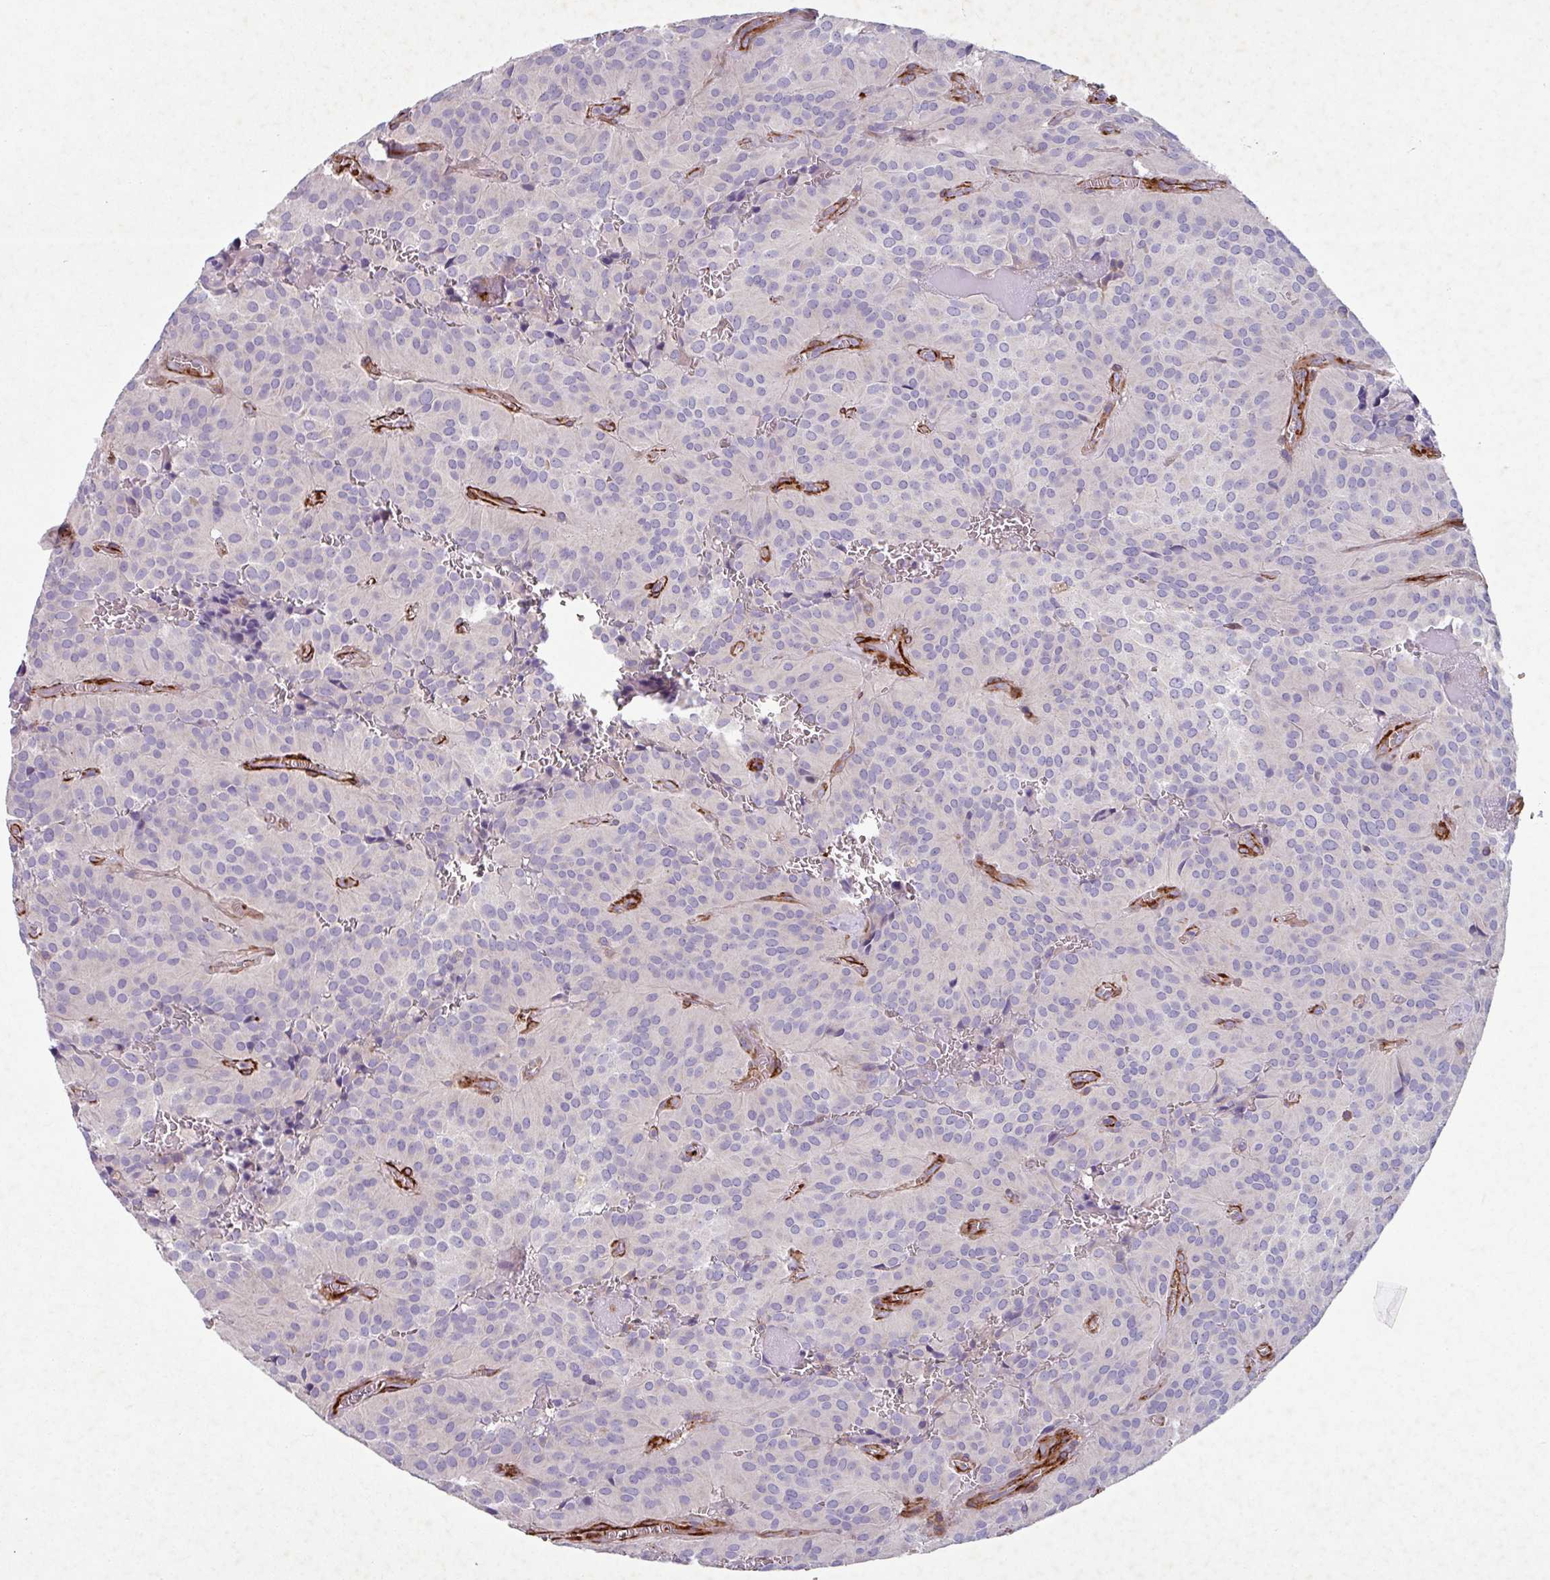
{"staining": {"intensity": "negative", "quantity": "none", "location": "none"}, "tissue": "glioma", "cell_type": "Tumor cells", "image_type": "cancer", "snomed": [{"axis": "morphology", "description": "Glioma, malignant, Low grade"}, {"axis": "topography", "description": "Brain"}], "caption": "IHC of glioma exhibits no staining in tumor cells.", "gene": "ATP2C2", "patient": {"sex": "male", "age": 42}}